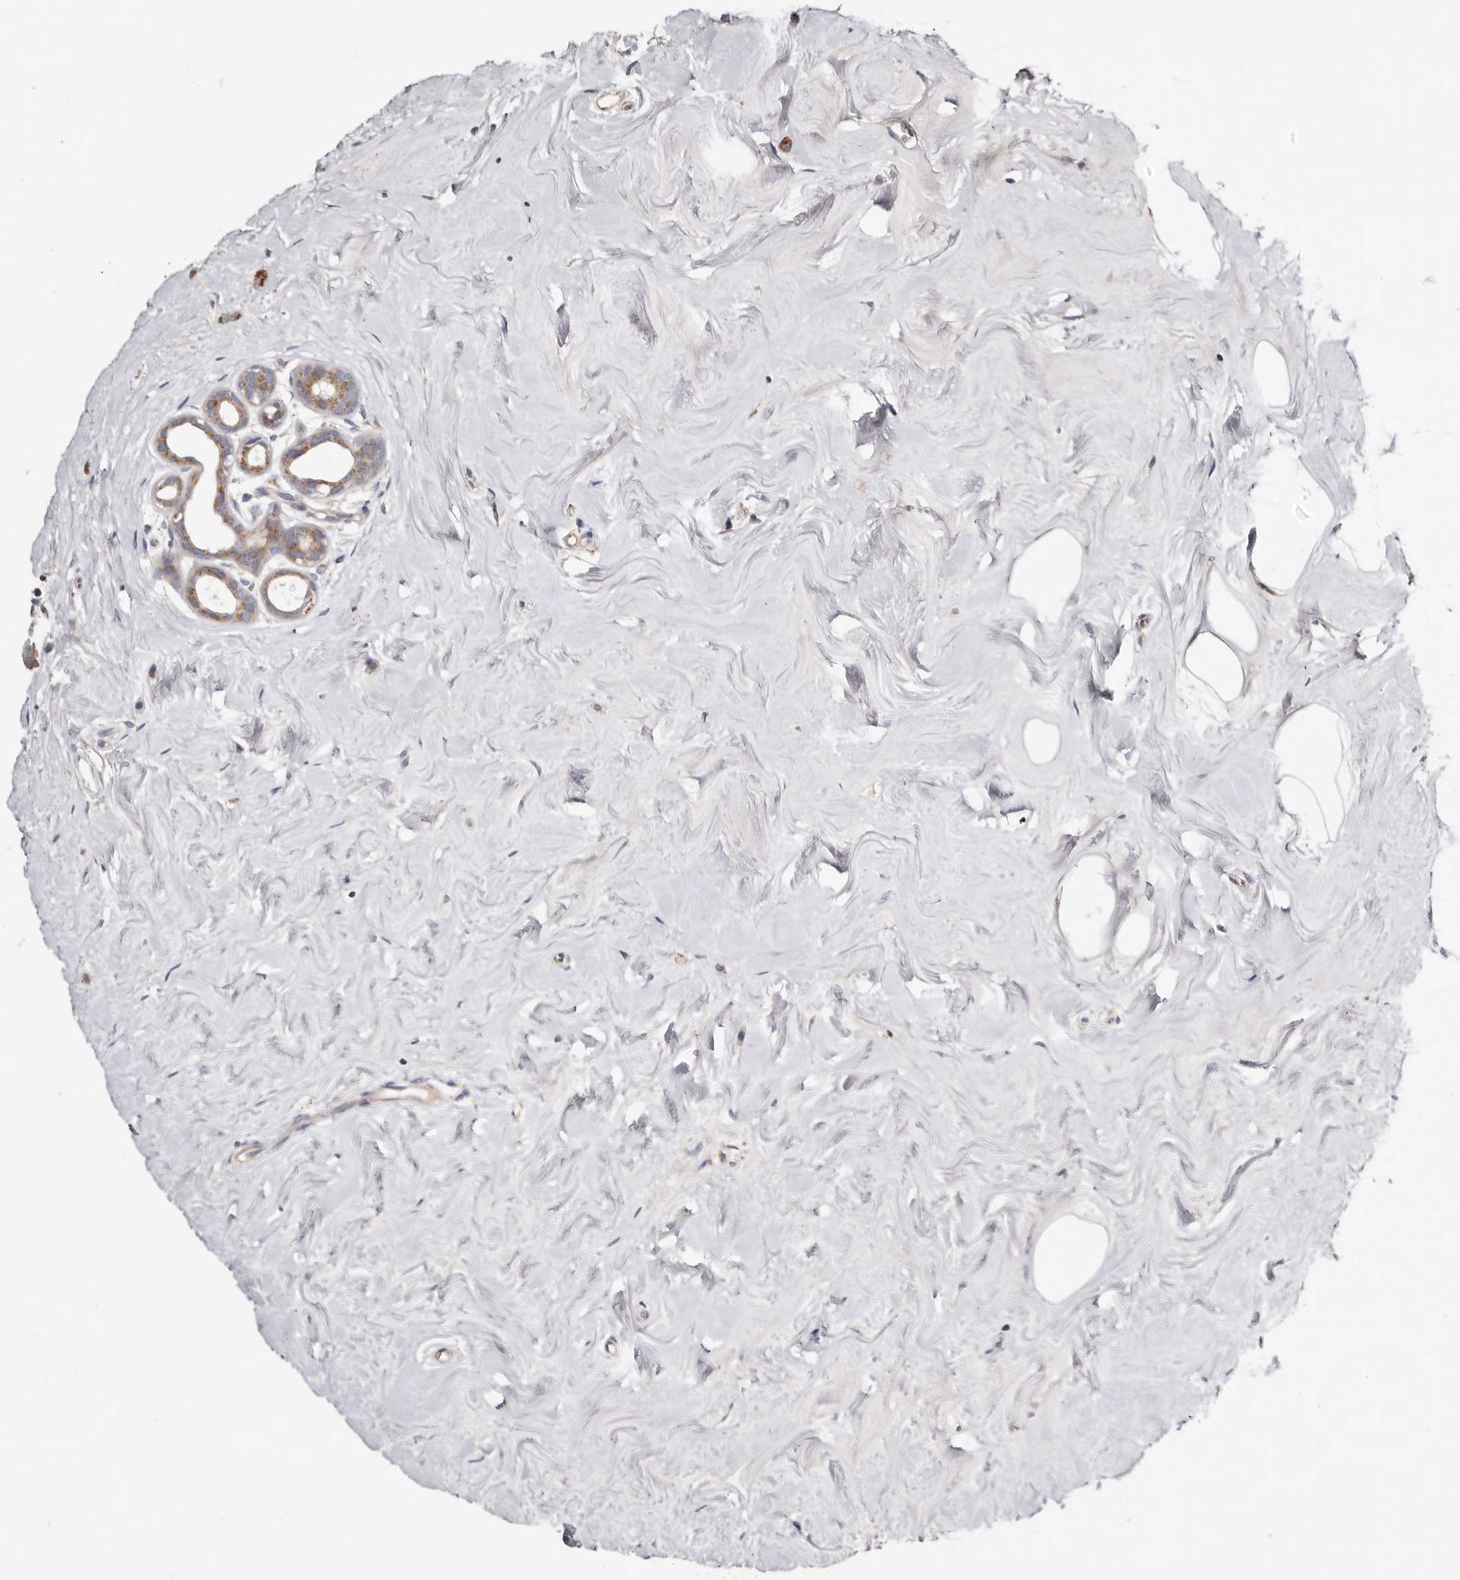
{"staining": {"intensity": "moderate", "quantity": ">75%", "location": "cytoplasmic/membranous"}, "tissue": "breast cancer", "cell_type": "Tumor cells", "image_type": "cancer", "snomed": [{"axis": "morphology", "description": "Lobular carcinoma"}, {"axis": "topography", "description": "Breast"}], "caption": "Protein expression by IHC demonstrates moderate cytoplasmic/membranous positivity in approximately >75% of tumor cells in breast lobular carcinoma. (Brightfield microscopy of DAB IHC at high magnification).", "gene": "ASIC5", "patient": {"sex": "female", "age": 47}}